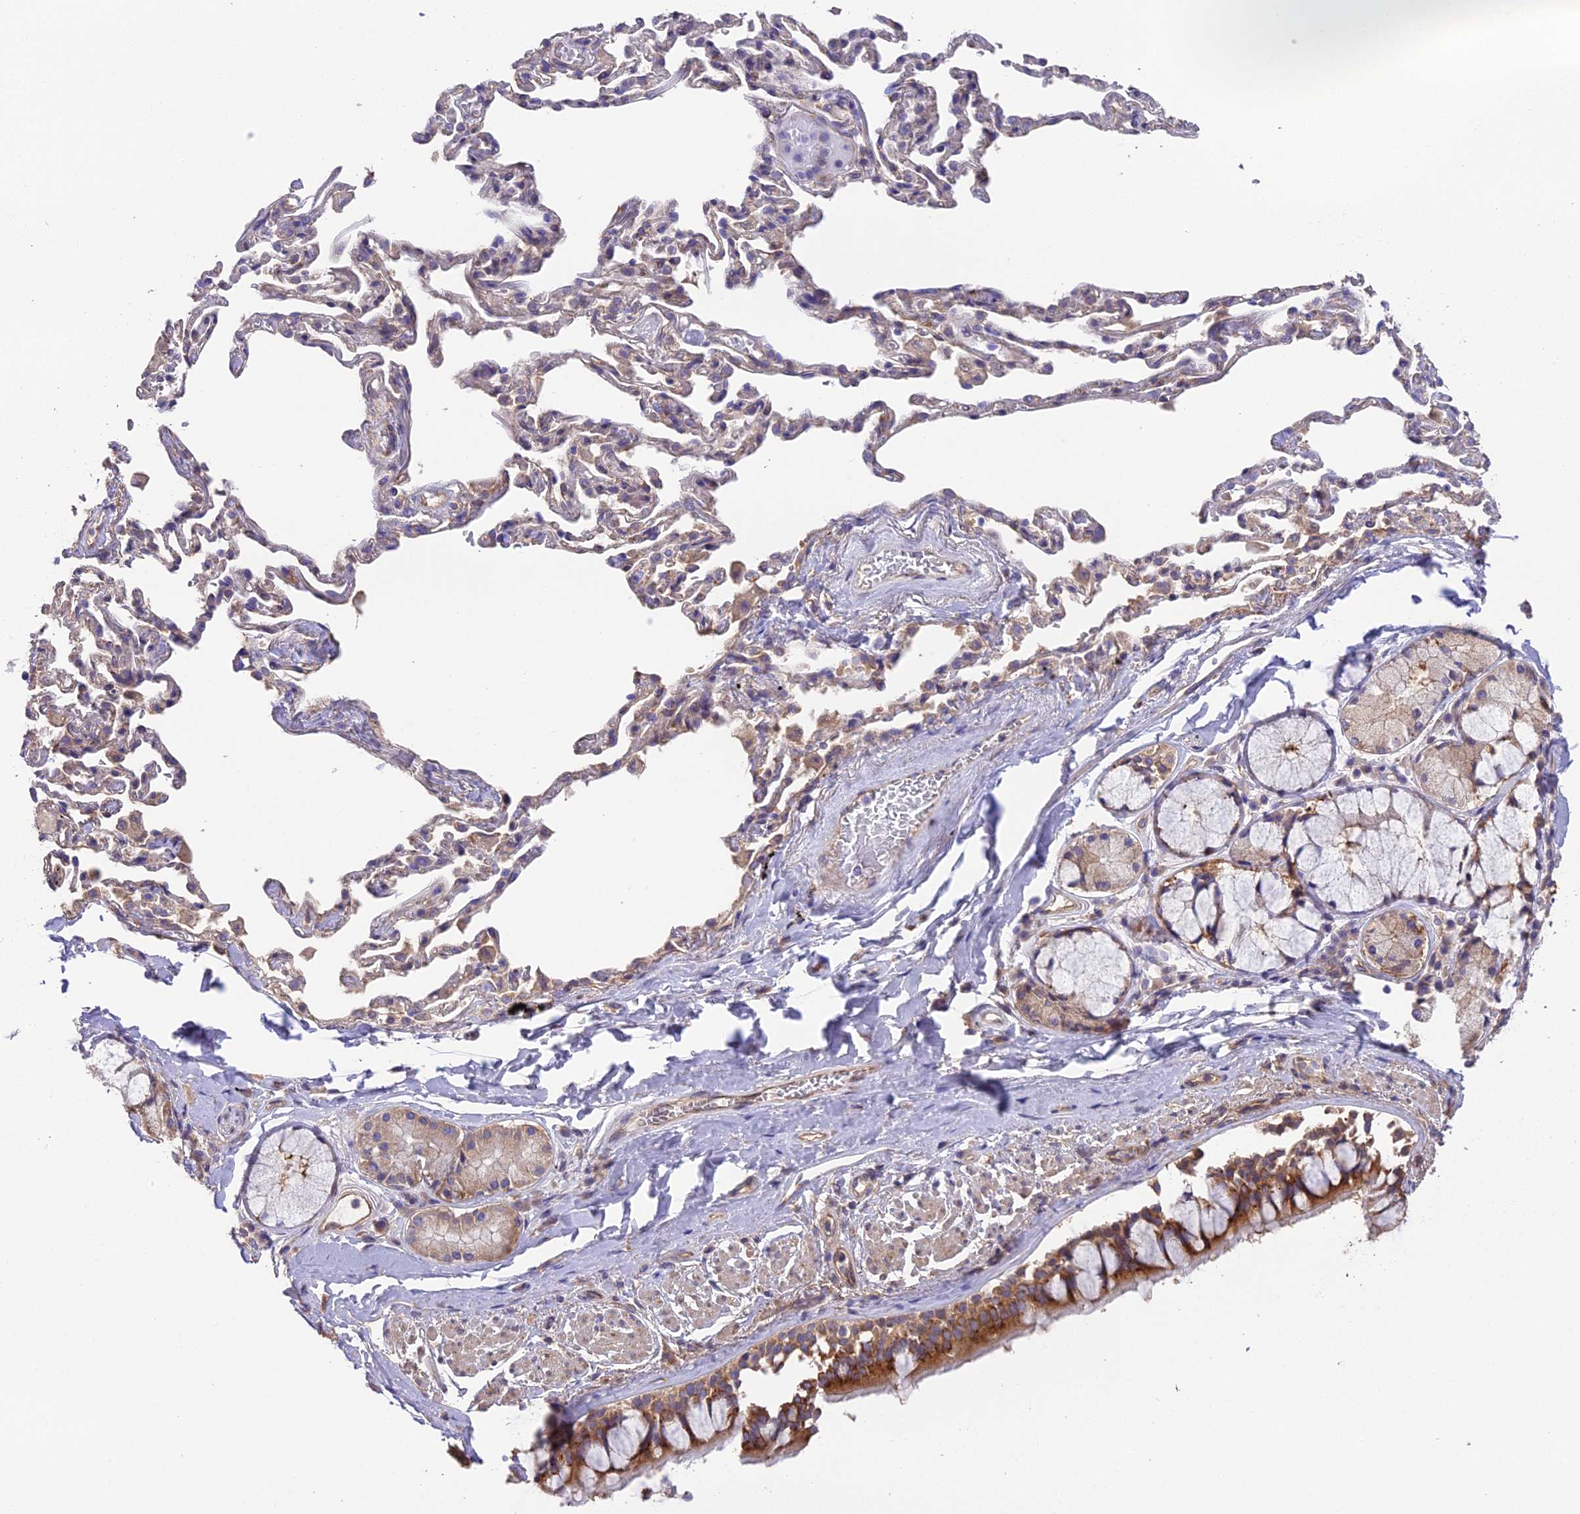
{"staining": {"intensity": "moderate", "quantity": ">75%", "location": "cytoplasmic/membranous"}, "tissue": "bronchus", "cell_type": "Respiratory epithelial cells", "image_type": "normal", "snomed": [{"axis": "morphology", "description": "Normal tissue, NOS"}, {"axis": "topography", "description": "Bronchus"}], "caption": "A brown stain labels moderate cytoplasmic/membranous staining of a protein in respiratory epithelial cells of normal bronchus.", "gene": "BLOC1S4", "patient": {"sex": "male", "age": 65}}